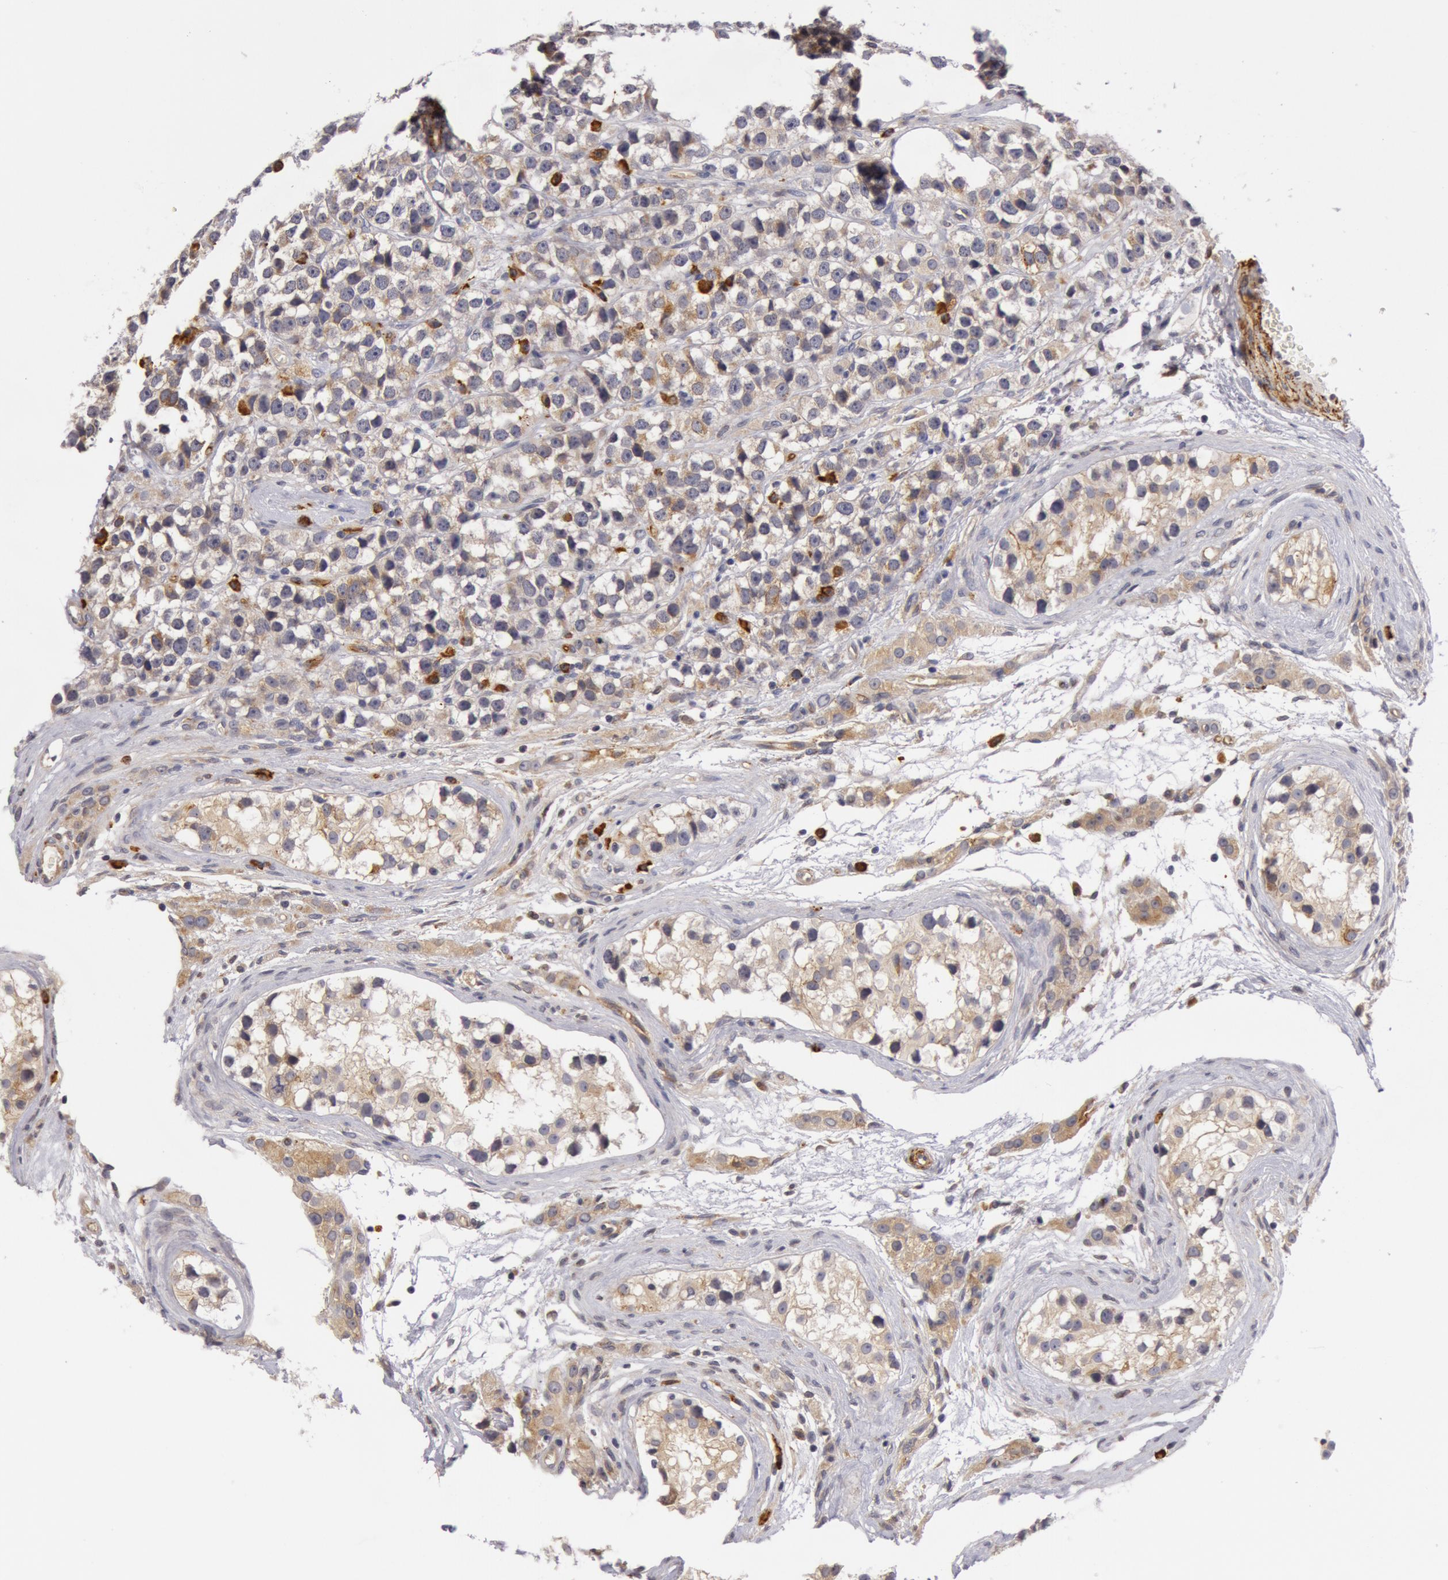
{"staining": {"intensity": "weak", "quantity": "<25%", "location": "cytoplasmic/membranous"}, "tissue": "testis cancer", "cell_type": "Tumor cells", "image_type": "cancer", "snomed": [{"axis": "morphology", "description": "Seminoma, NOS"}, {"axis": "topography", "description": "Testis"}], "caption": "This is an immunohistochemistry (IHC) histopathology image of testis cancer. There is no positivity in tumor cells.", "gene": "IL23A", "patient": {"sex": "male", "age": 25}}